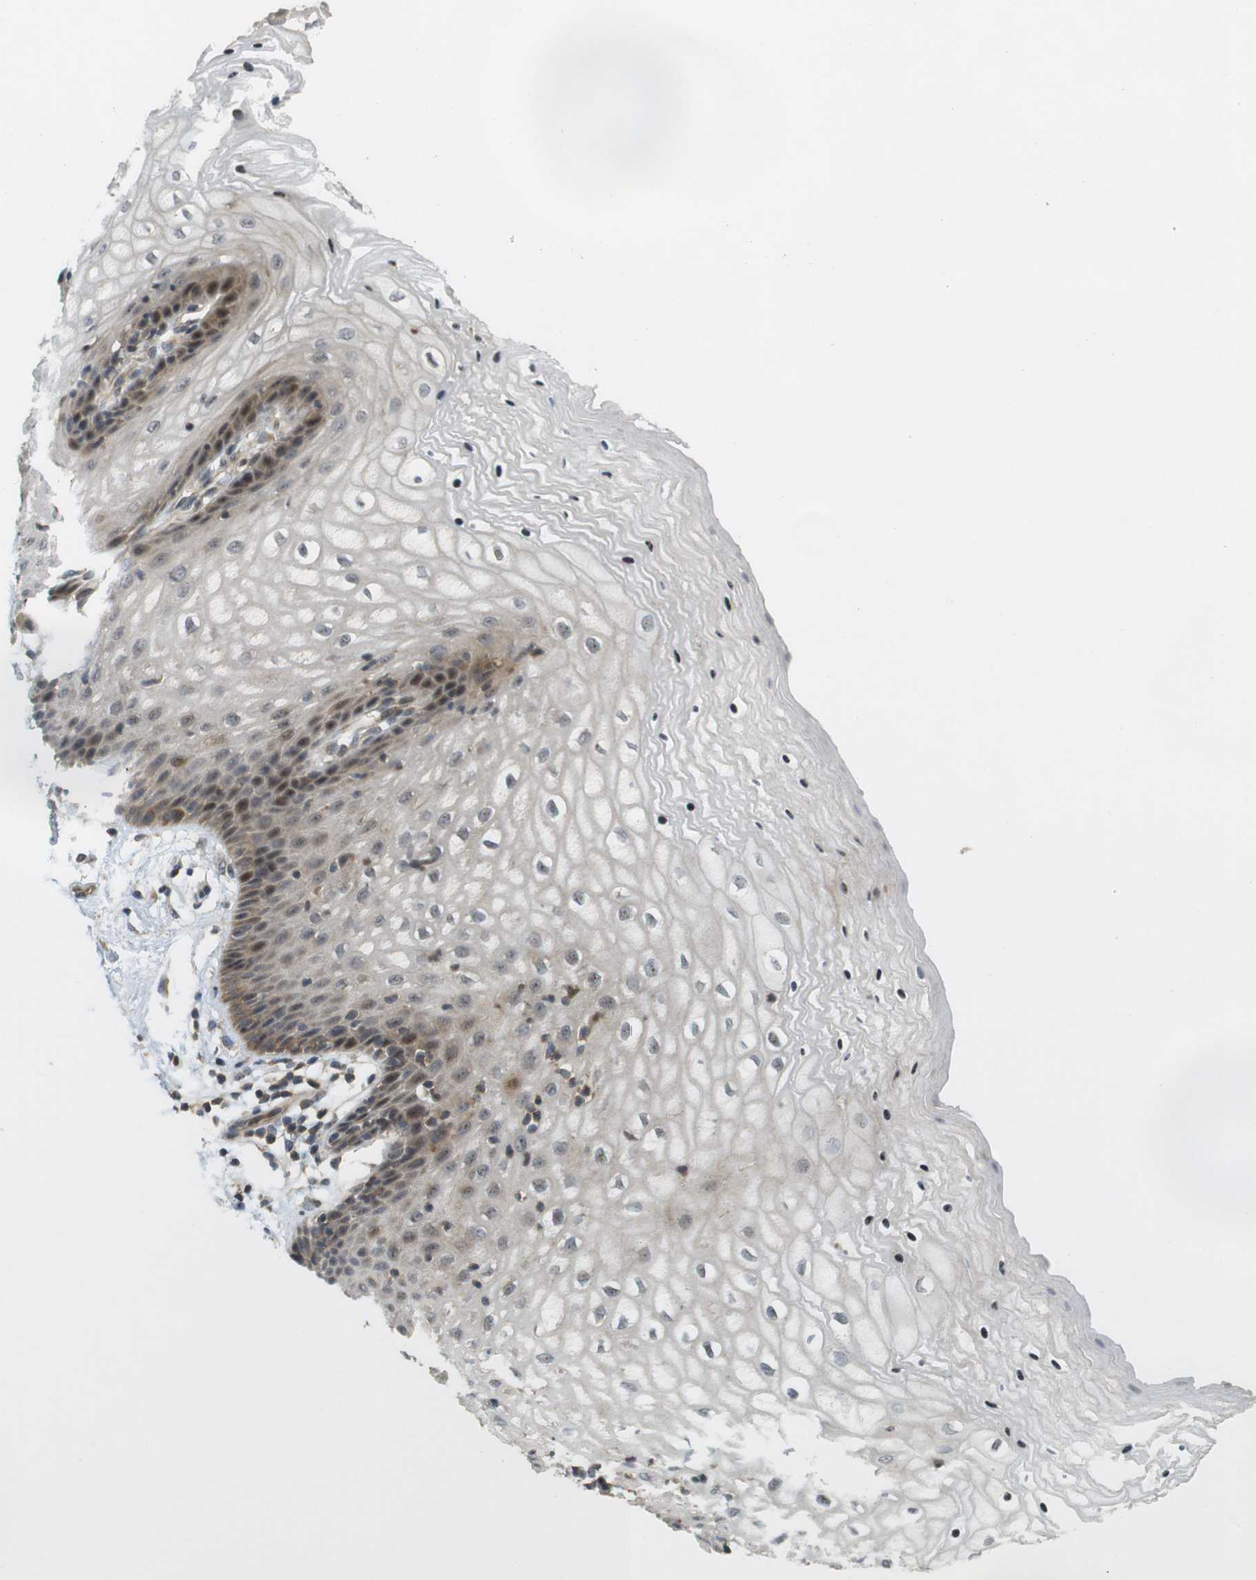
{"staining": {"intensity": "moderate", "quantity": "<25%", "location": "cytoplasmic/membranous"}, "tissue": "vagina", "cell_type": "Squamous epithelial cells", "image_type": "normal", "snomed": [{"axis": "morphology", "description": "Normal tissue, NOS"}, {"axis": "topography", "description": "Vagina"}], "caption": "Protein expression by immunohistochemistry displays moderate cytoplasmic/membranous positivity in about <25% of squamous epithelial cells in unremarkable vagina. (DAB (3,3'-diaminobenzidine) IHC with brightfield microscopy, high magnification).", "gene": "TMX3", "patient": {"sex": "female", "age": 34}}